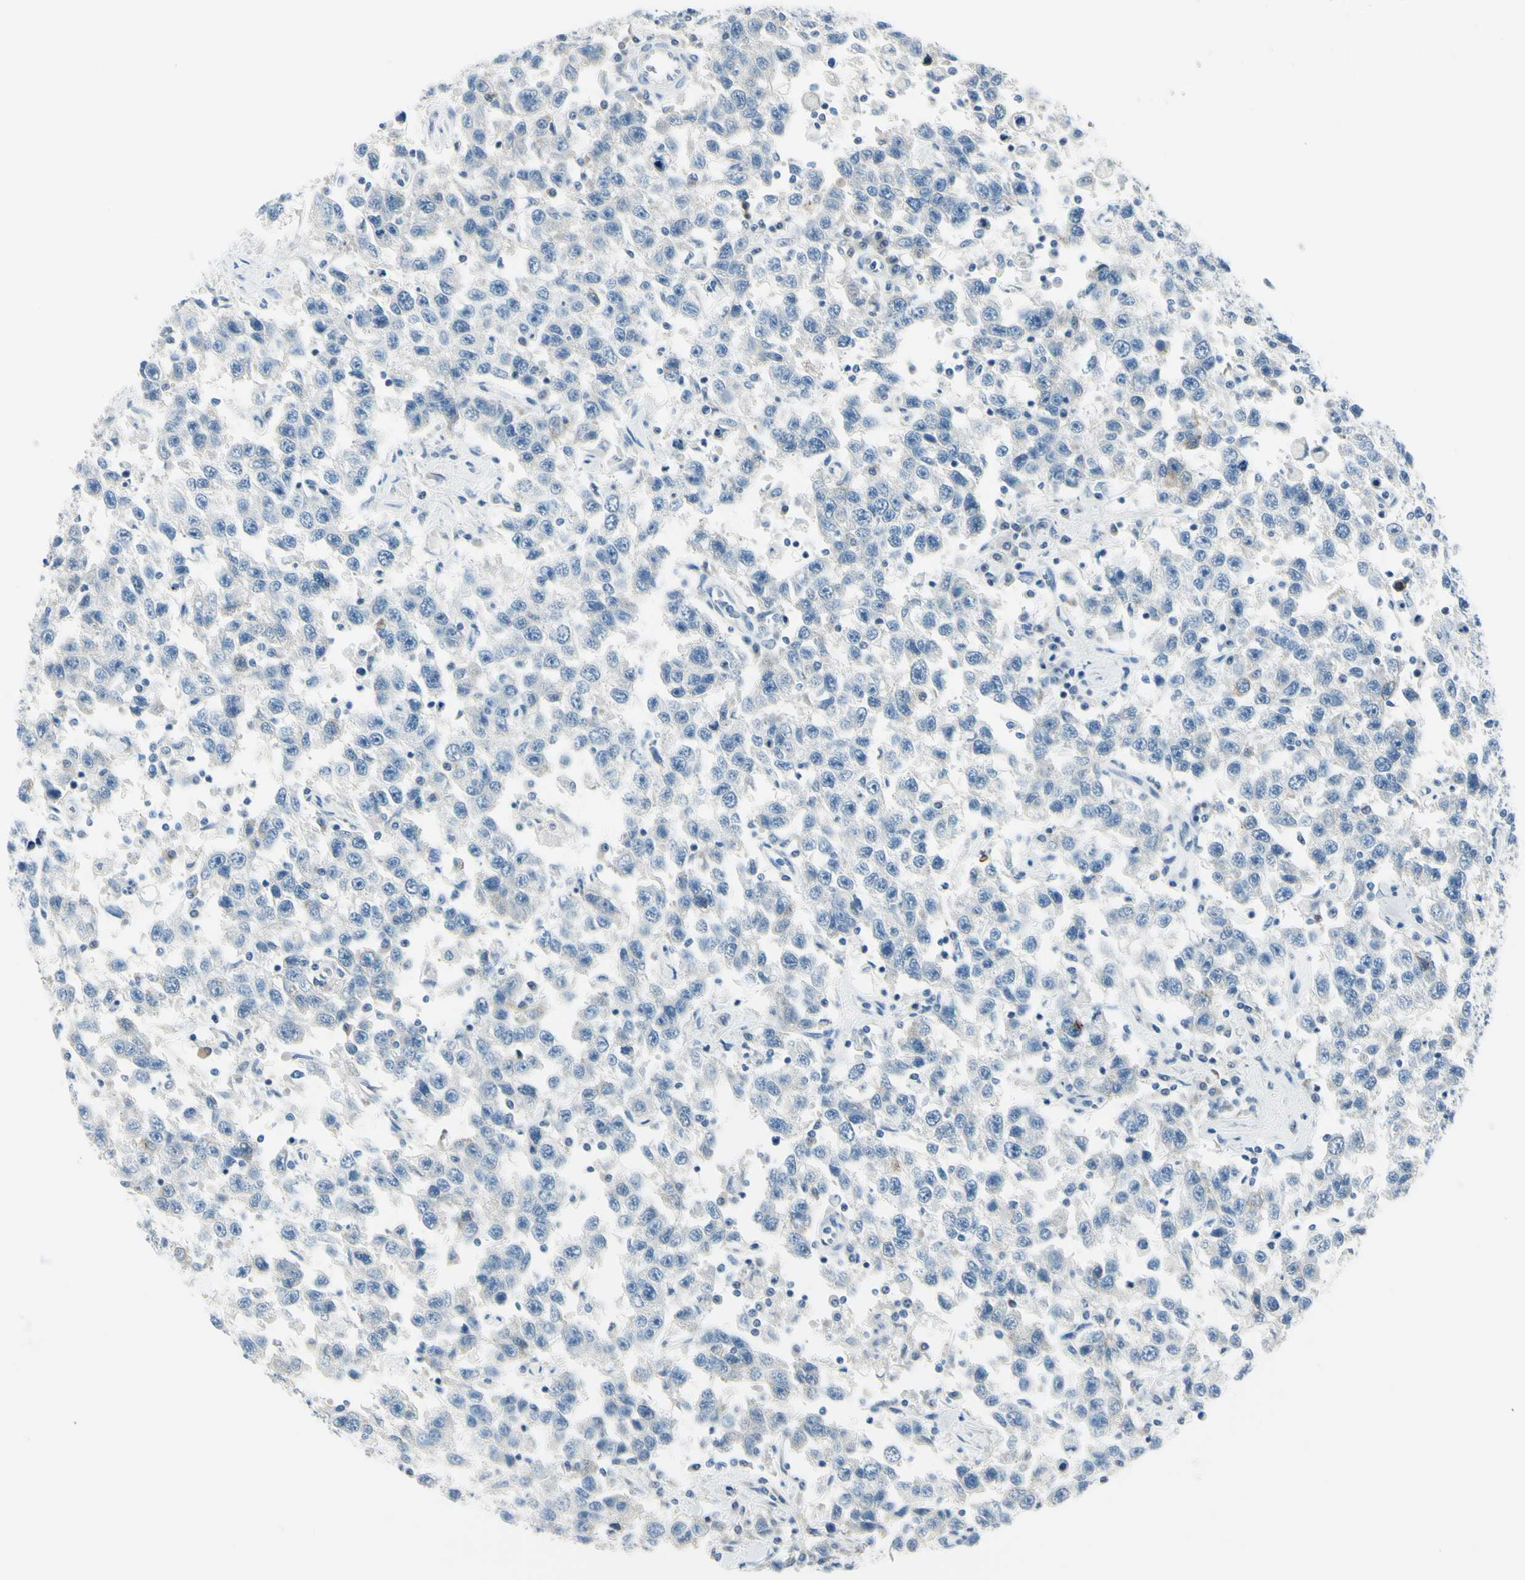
{"staining": {"intensity": "negative", "quantity": "none", "location": "none"}, "tissue": "testis cancer", "cell_type": "Tumor cells", "image_type": "cancer", "snomed": [{"axis": "morphology", "description": "Seminoma, NOS"}, {"axis": "topography", "description": "Testis"}], "caption": "Seminoma (testis) was stained to show a protein in brown. There is no significant staining in tumor cells.", "gene": "DLG4", "patient": {"sex": "male", "age": 41}}